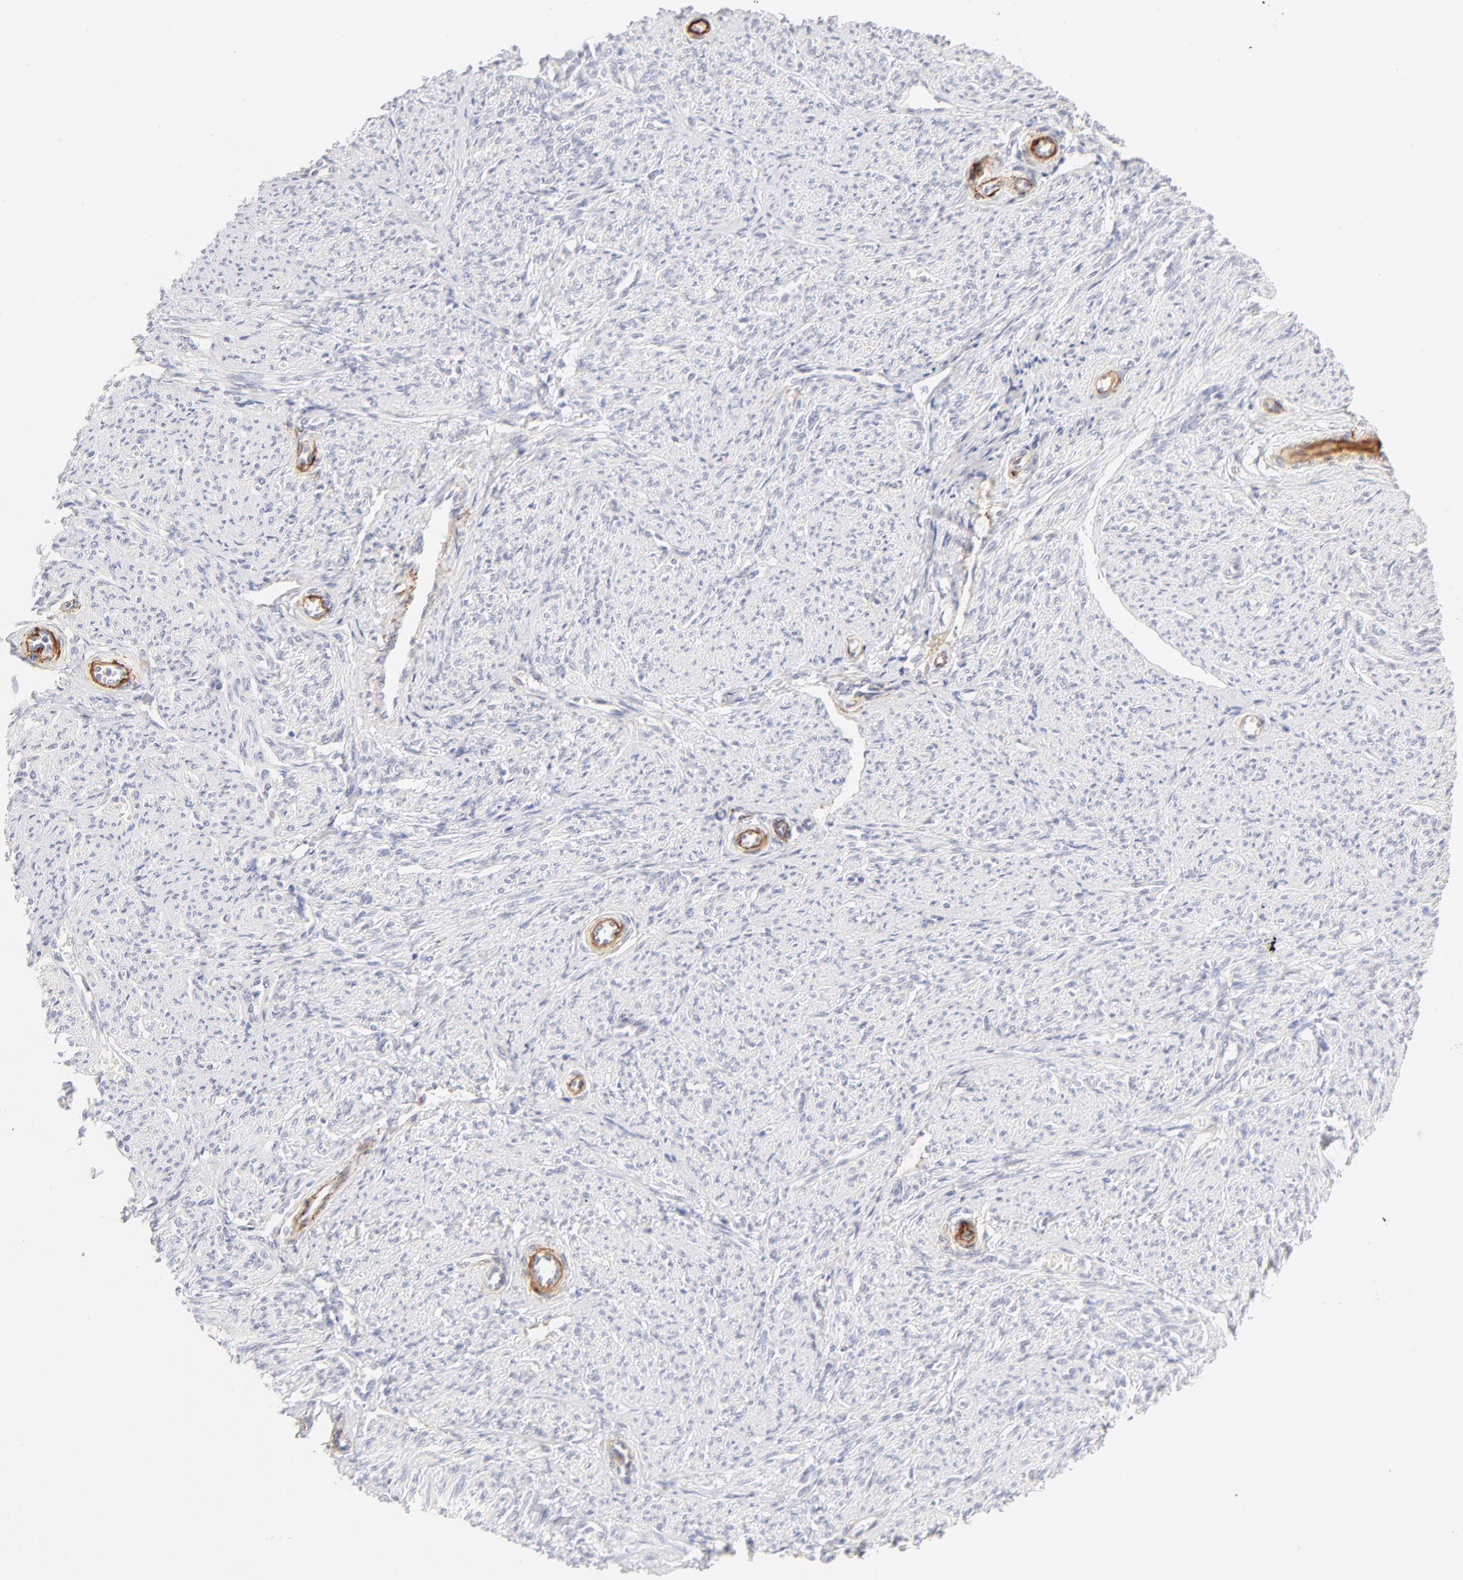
{"staining": {"intensity": "negative", "quantity": "none", "location": "none"}, "tissue": "smooth muscle", "cell_type": "Smooth muscle cells", "image_type": "normal", "snomed": [{"axis": "morphology", "description": "Normal tissue, NOS"}, {"axis": "topography", "description": "Smooth muscle"}], "caption": "IHC of unremarkable smooth muscle reveals no expression in smooth muscle cells. The staining is performed using DAB (3,3'-diaminobenzidine) brown chromogen with nuclei counter-stained in using hematoxylin.", "gene": "NPNT", "patient": {"sex": "female", "age": 65}}